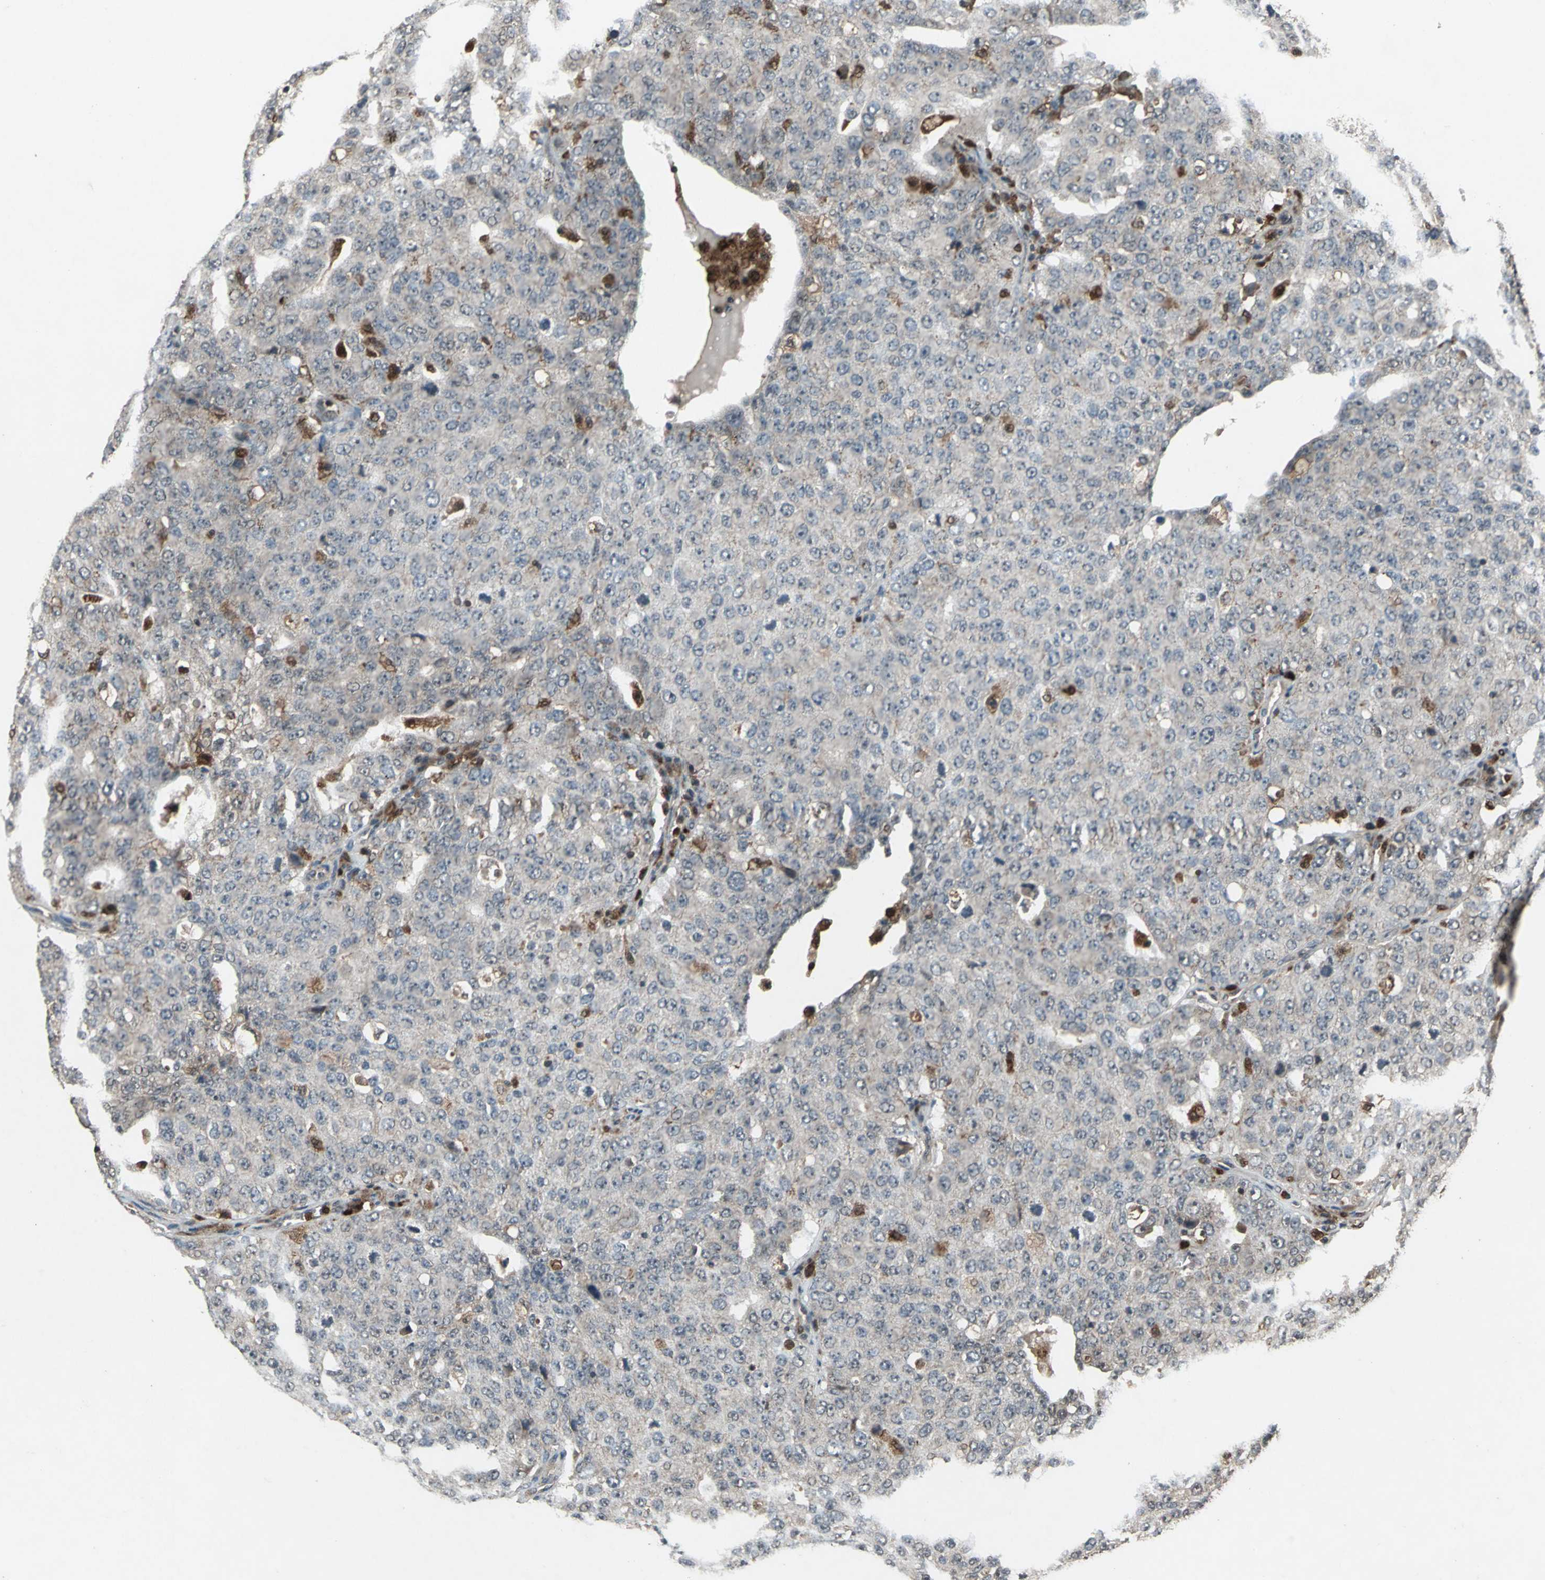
{"staining": {"intensity": "negative", "quantity": "none", "location": "none"}, "tissue": "ovarian cancer", "cell_type": "Tumor cells", "image_type": "cancer", "snomed": [{"axis": "morphology", "description": "Carcinoma, endometroid"}, {"axis": "topography", "description": "Ovary"}], "caption": "Human ovarian endometroid carcinoma stained for a protein using immunohistochemistry displays no positivity in tumor cells.", "gene": "PYCARD", "patient": {"sex": "female", "age": 62}}